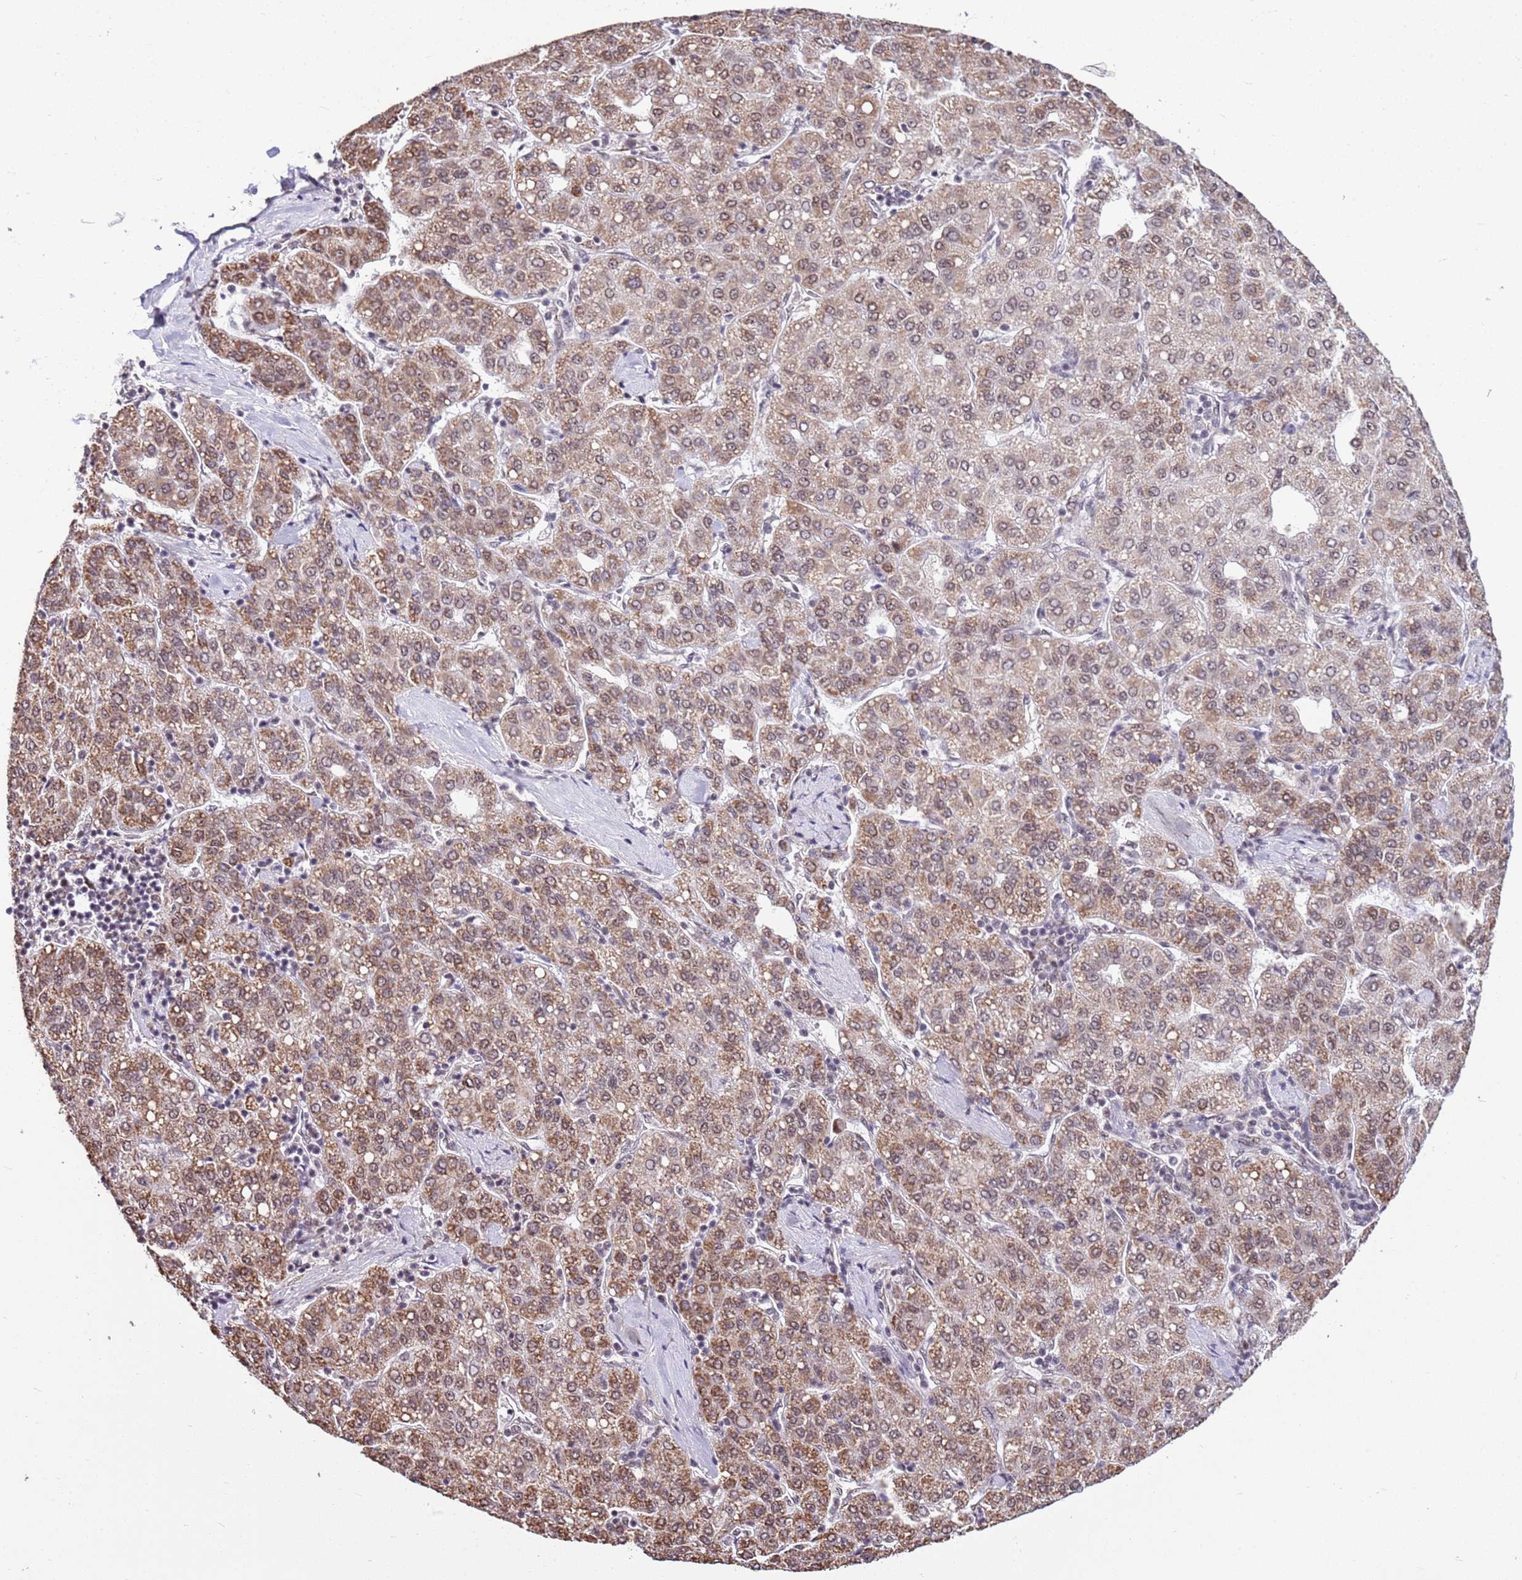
{"staining": {"intensity": "moderate", "quantity": ">75%", "location": "cytoplasmic/membranous,nuclear"}, "tissue": "liver cancer", "cell_type": "Tumor cells", "image_type": "cancer", "snomed": [{"axis": "morphology", "description": "Carcinoma, Hepatocellular, NOS"}, {"axis": "topography", "description": "Liver"}], "caption": "Liver hepatocellular carcinoma stained with a protein marker demonstrates moderate staining in tumor cells.", "gene": "AKAP8L", "patient": {"sex": "male", "age": 65}}